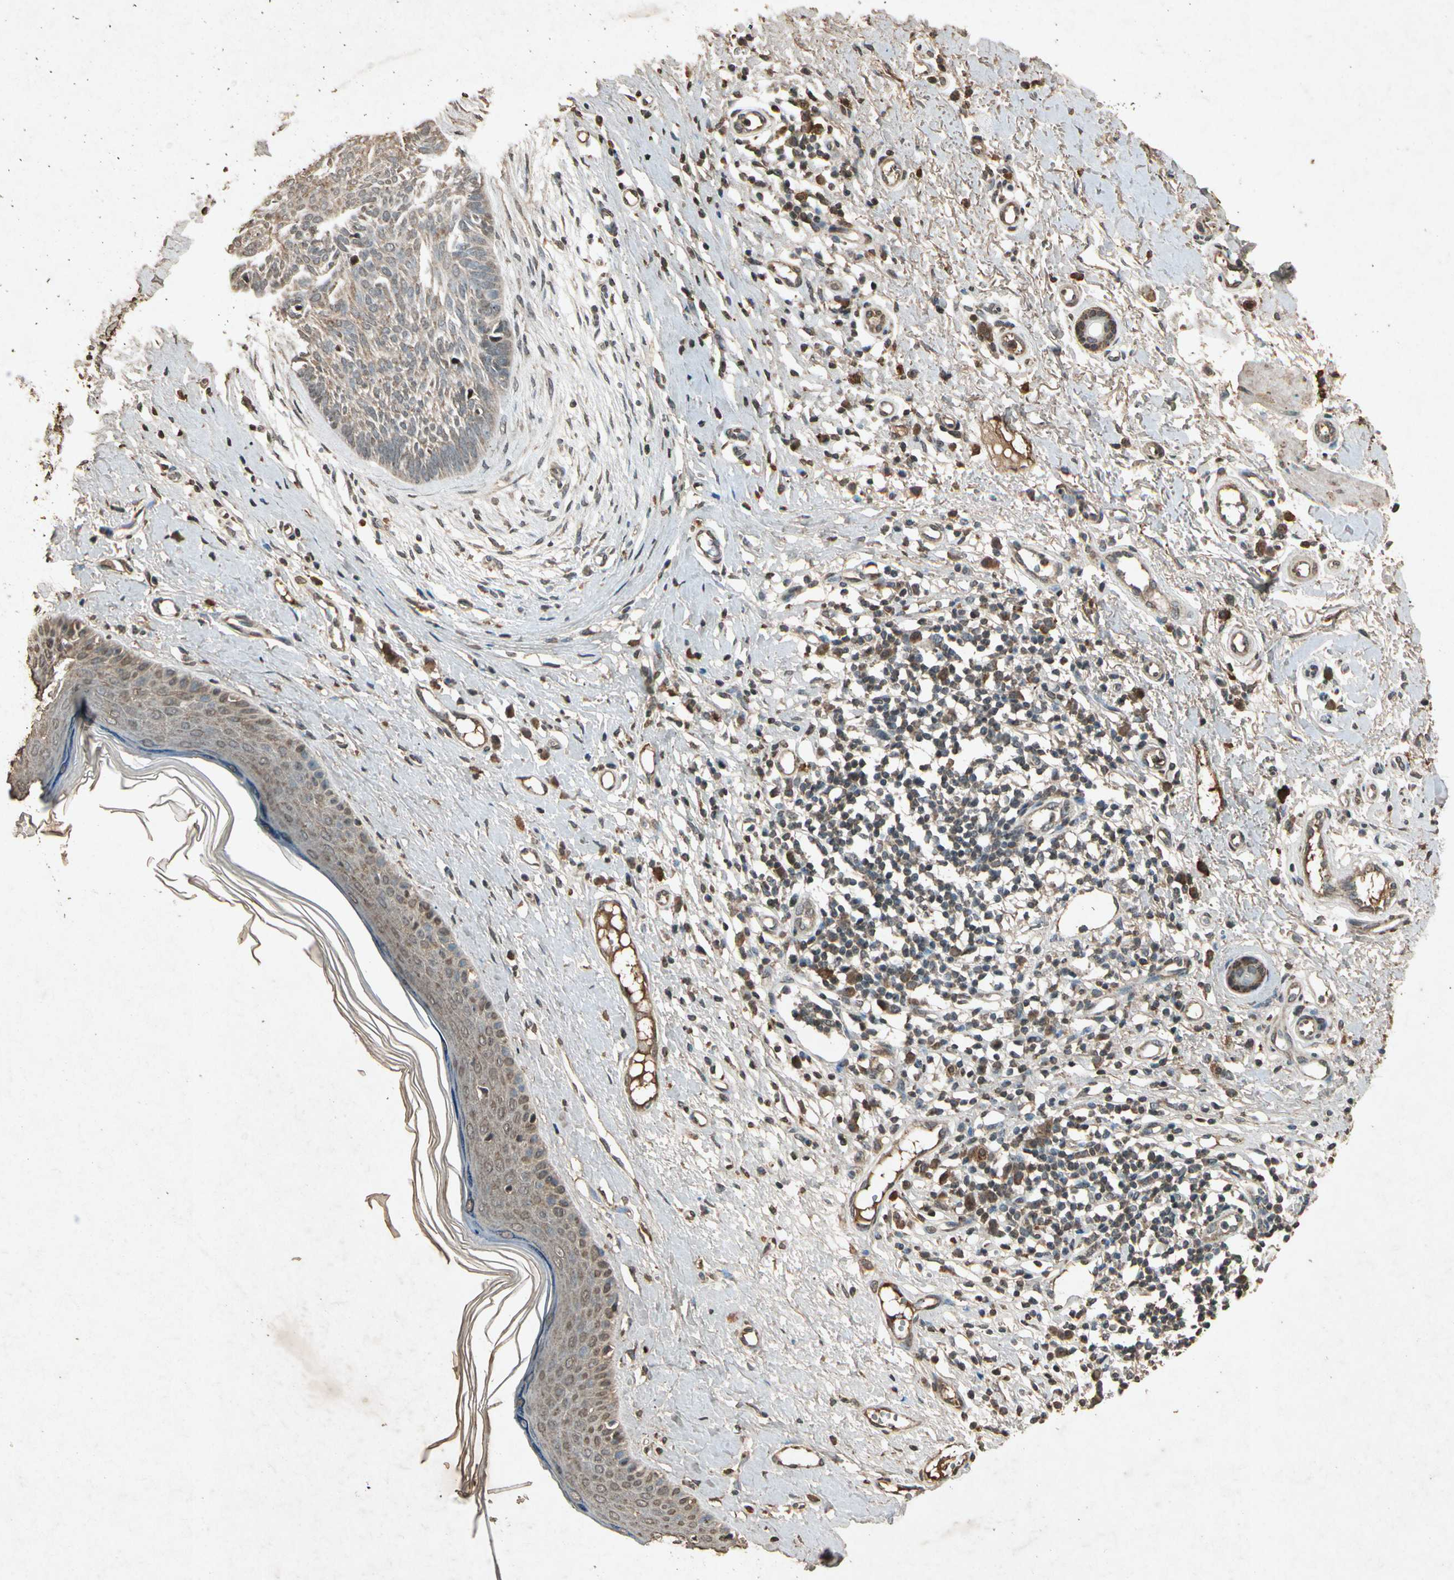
{"staining": {"intensity": "moderate", "quantity": "25%-75%", "location": "cytoplasmic/membranous"}, "tissue": "skin cancer", "cell_type": "Tumor cells", "image_type": "cancer", "snomed": [{"axis": "morphology", "description": "Normal tissue, NOS"}, {"axis": "morphology", "description": "Basal cell carcinoma"}, {"axis": "topography", "description": "Skin"}], "caption": "Approximately 25%-75% of tumor cells in skin cancer (basal cell carcinoma) exhibit moderate cytoplasmic/membranous protein positivity as visualized by brown immunohistochemical staining.", "gene": "GC", "patient": {"sex": "male", "age": 71}}